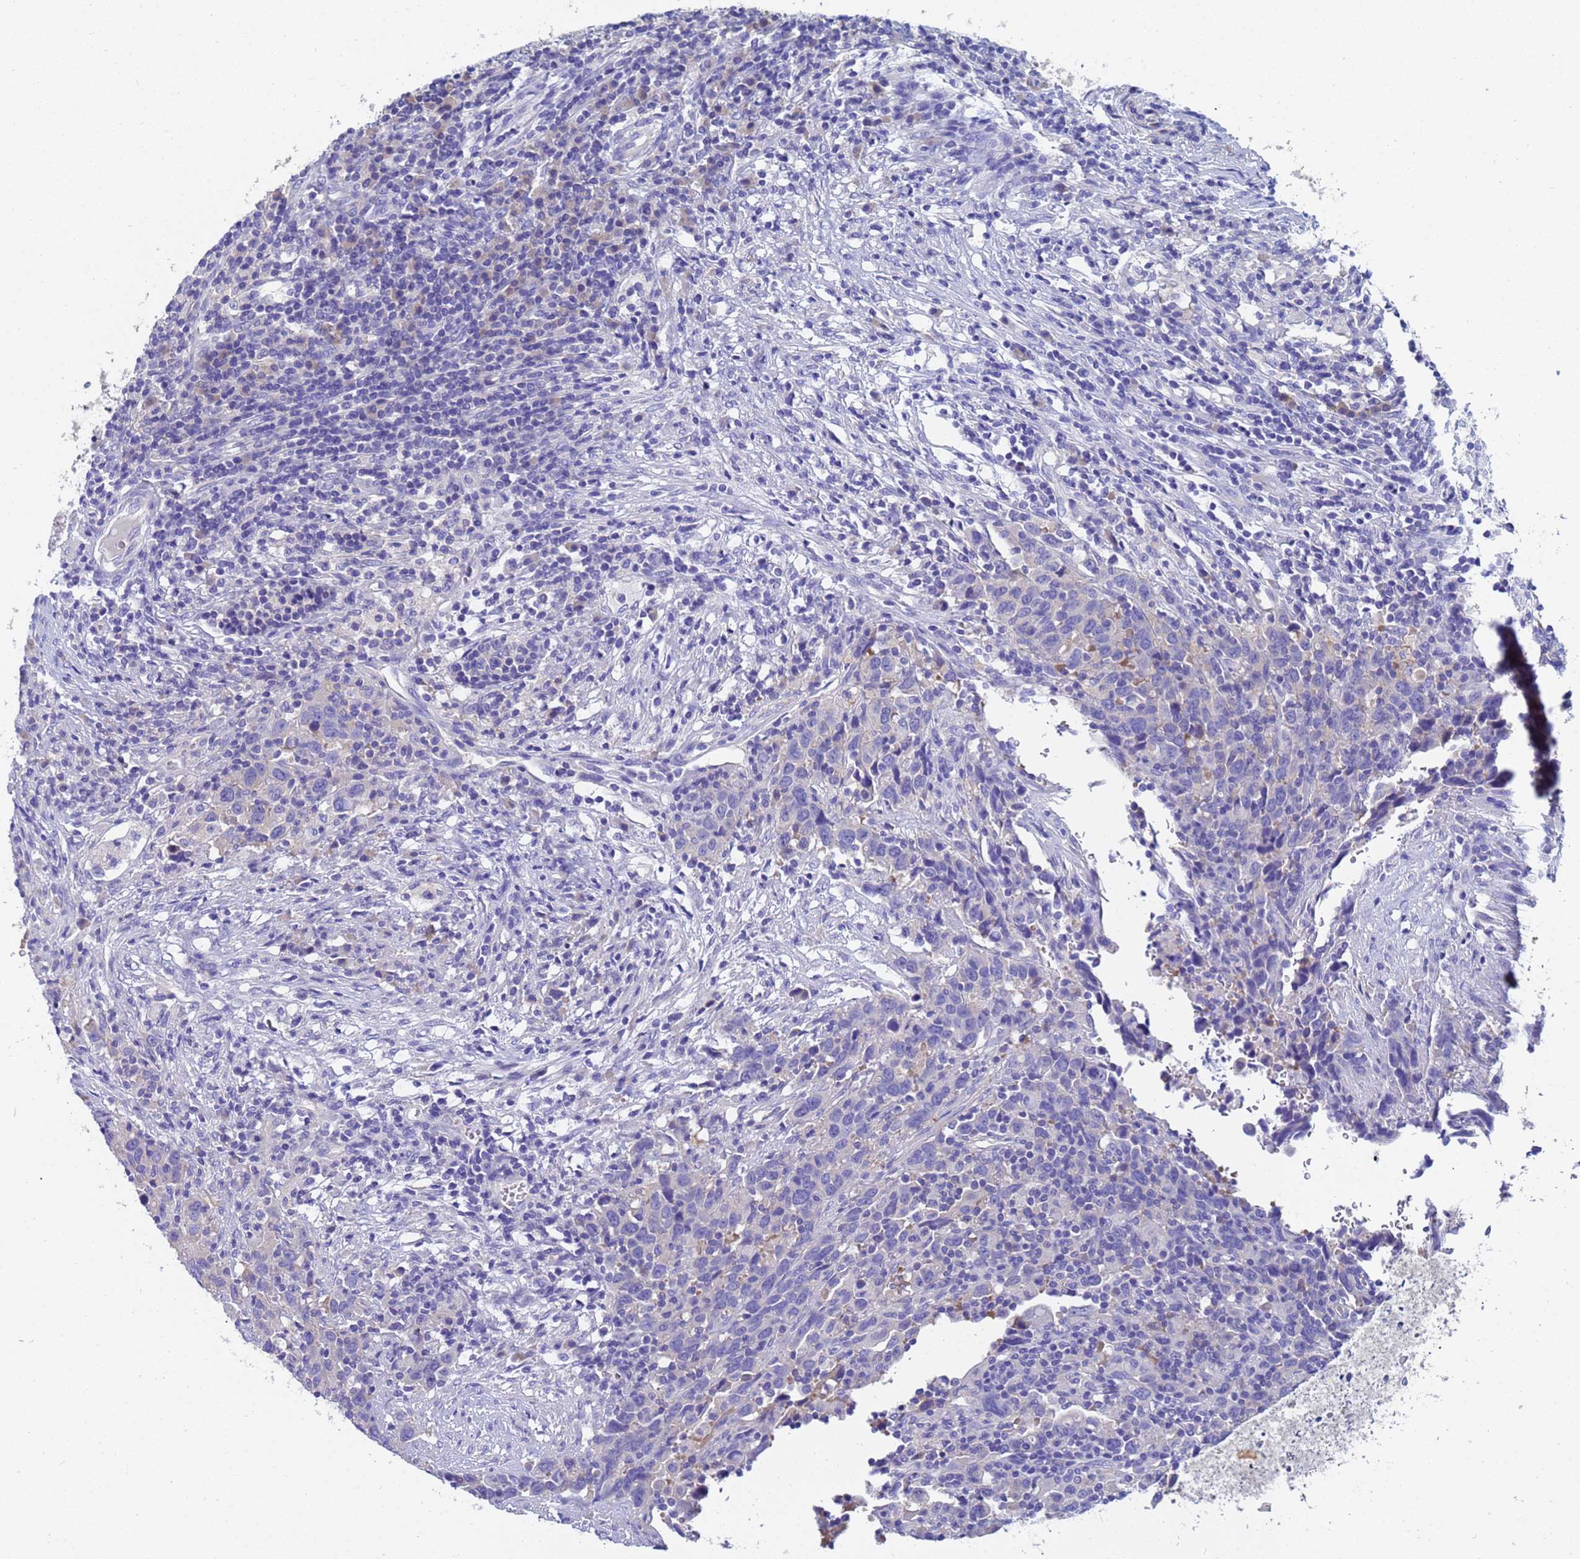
{"staining": {"intensity": "negative", "quantity": "none", "location": "none"}, "tissue": "urothelial cancer", "cell_type": "Tumor cells", "image_type": "cancer", "snomed": [{"axis": "morphology", "description": "Urothelial carcinoma, High grade"}, {"axis": "topography", "description": "Urinary bladder"}], "caption": "Immunohistochemistry (IHC) micrograph of neoplastic tissue: urothelial cancer stained with DAB (3,3'-diaminobenzidine) reveals no significant protein expression in tumor cells.", "gene": "UBE2O", "patient": {"sex": "male", "age": 61}}